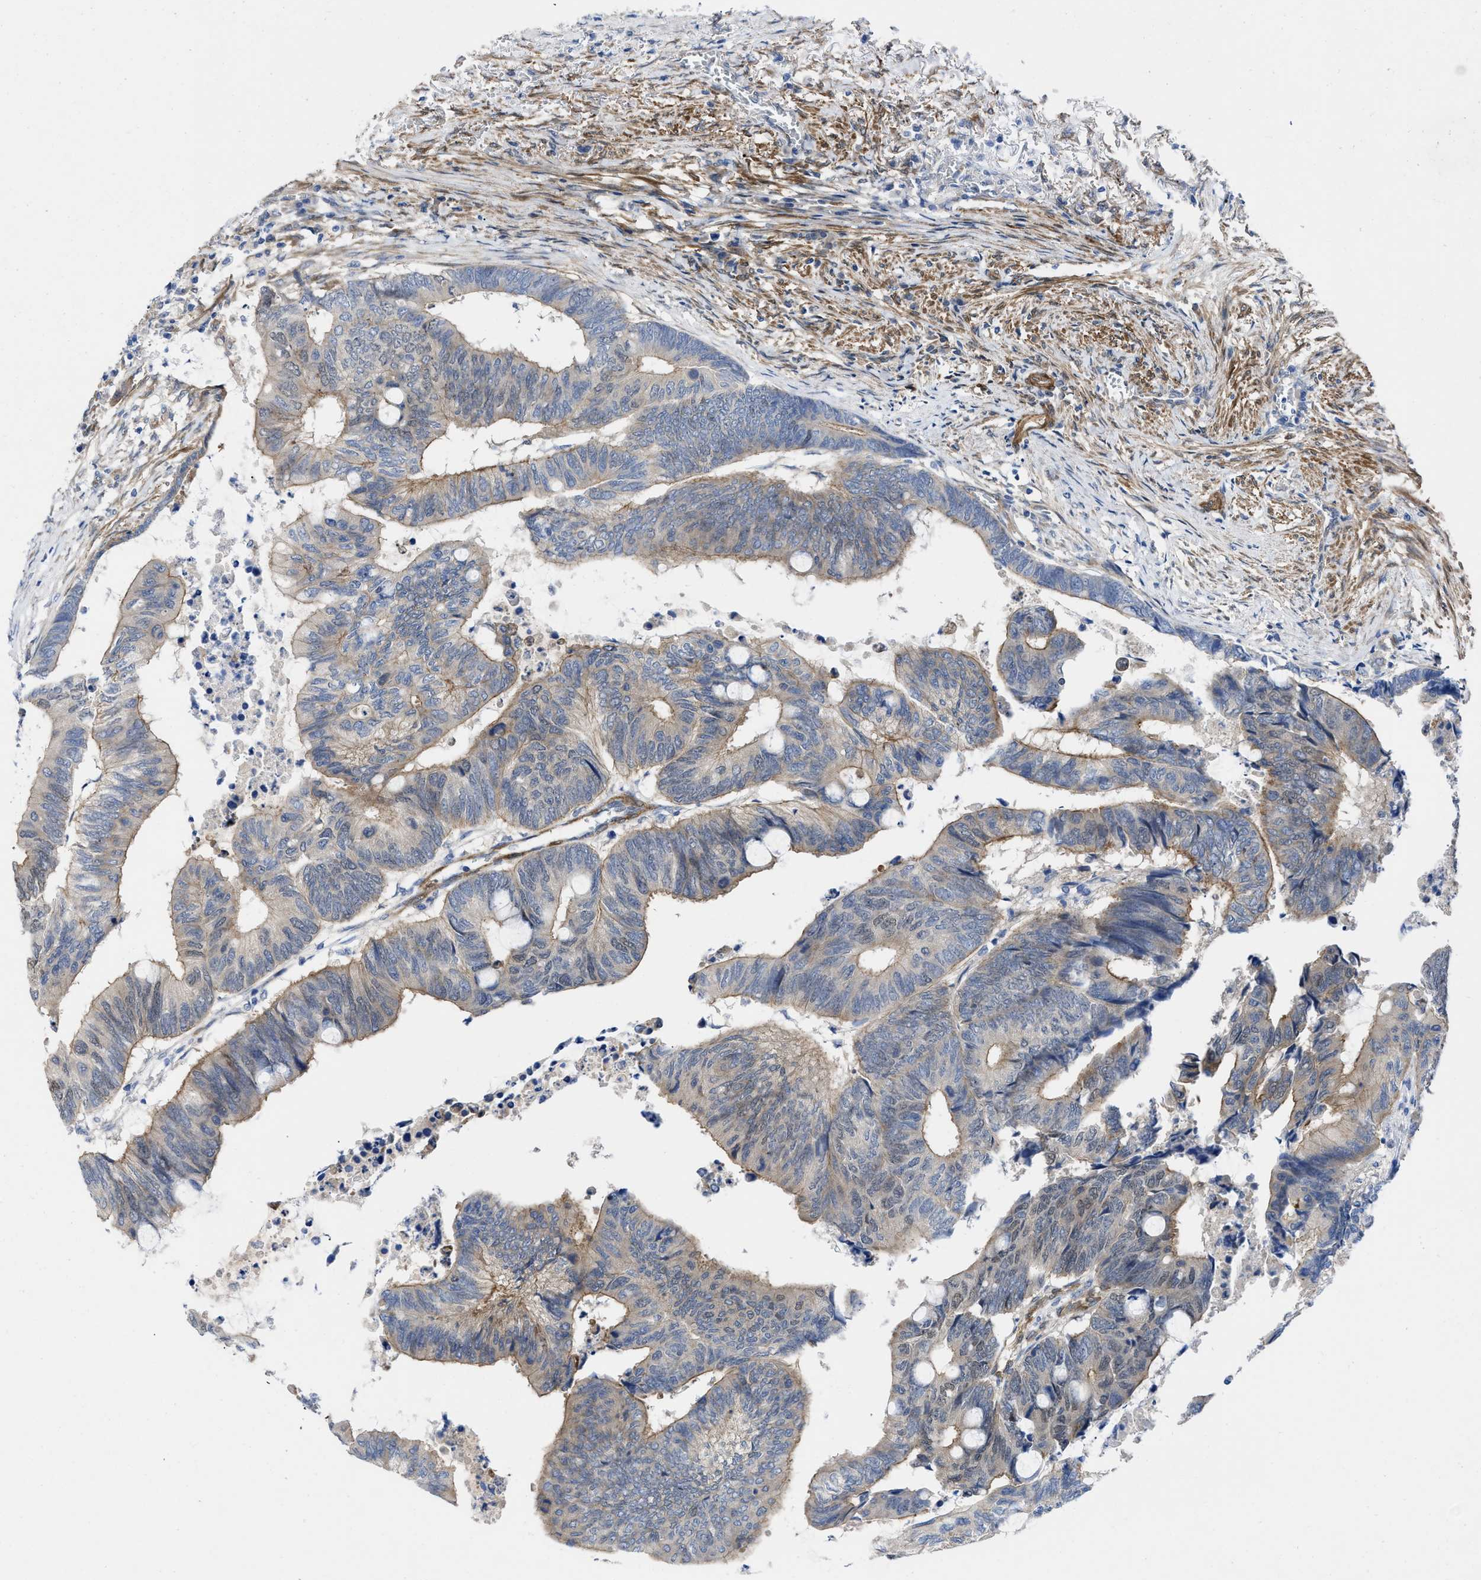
{"staining": {"intensity": "moderate", "quantity": "25%-75%", "location": "cytoplasmic/membranous"}, "tissue": "colorectal cancer", "cell_type": "Tumor cells", "image_type": "cancer", "snomed": [{"axis": "morphology", "description": "Normal tissue, NOS"}, {"axis": "morphology", "description": "Adenocarcinoma, NOS"}, {"axis": "topography", "description": "Rectum"}, {"axis": "topography", "description": "Peripheral nerve tissue"}], "caption": "DAB immunohistochemical staining of human colorectal cancer displays moderate cytoplasmic/membranous protein expression in about 25%-75% of tumor cells.", "gene": "PDLIM5", "patient": {"sex": "male", "age": 92}}